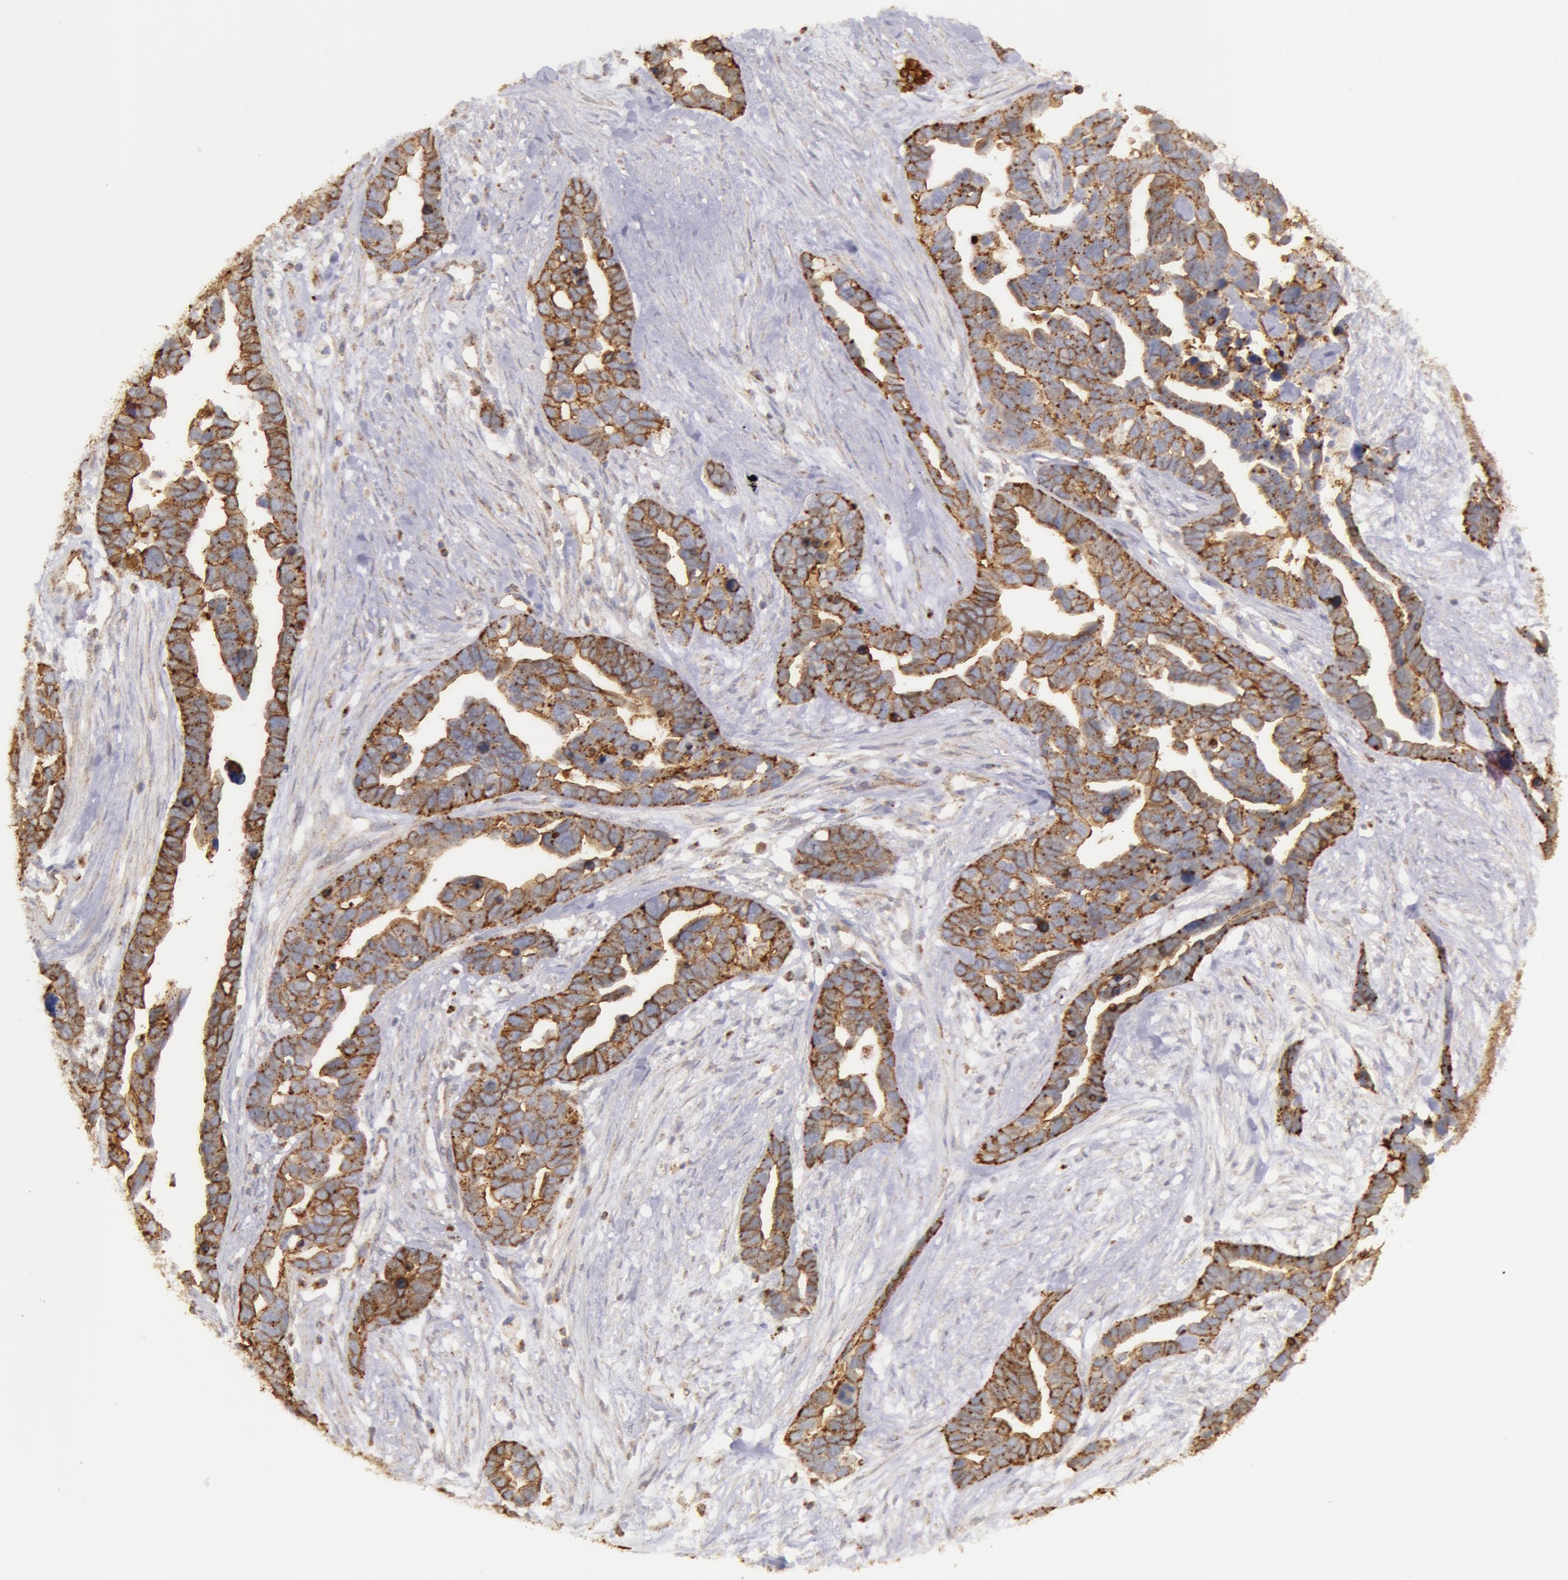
{"staining": {"intensity": "weak", "quantity": ">75%", "location": "cytoplasmic/membranous"}, "tissue": "ovarian cancer", "cell_type": "Tumor cells", "image_type": "cancer", "snomed": [{"axis": "morphology", "description": "Cystadenocarcinoma, serous, NOS"}, {"axis": "topography", "description": "Ovary"}], "caption": "Immunohistochemistry (IHC) image of human ovarian cancer (serous cystadenocarcinoma) stained for a protein (brown), which demonstrates low levels of weak cytoplasmic/membranous positivity in approximately >75% of tumor cells.", "gene": "FLOT2", "patient": {"sex": "female", "age": 54}}